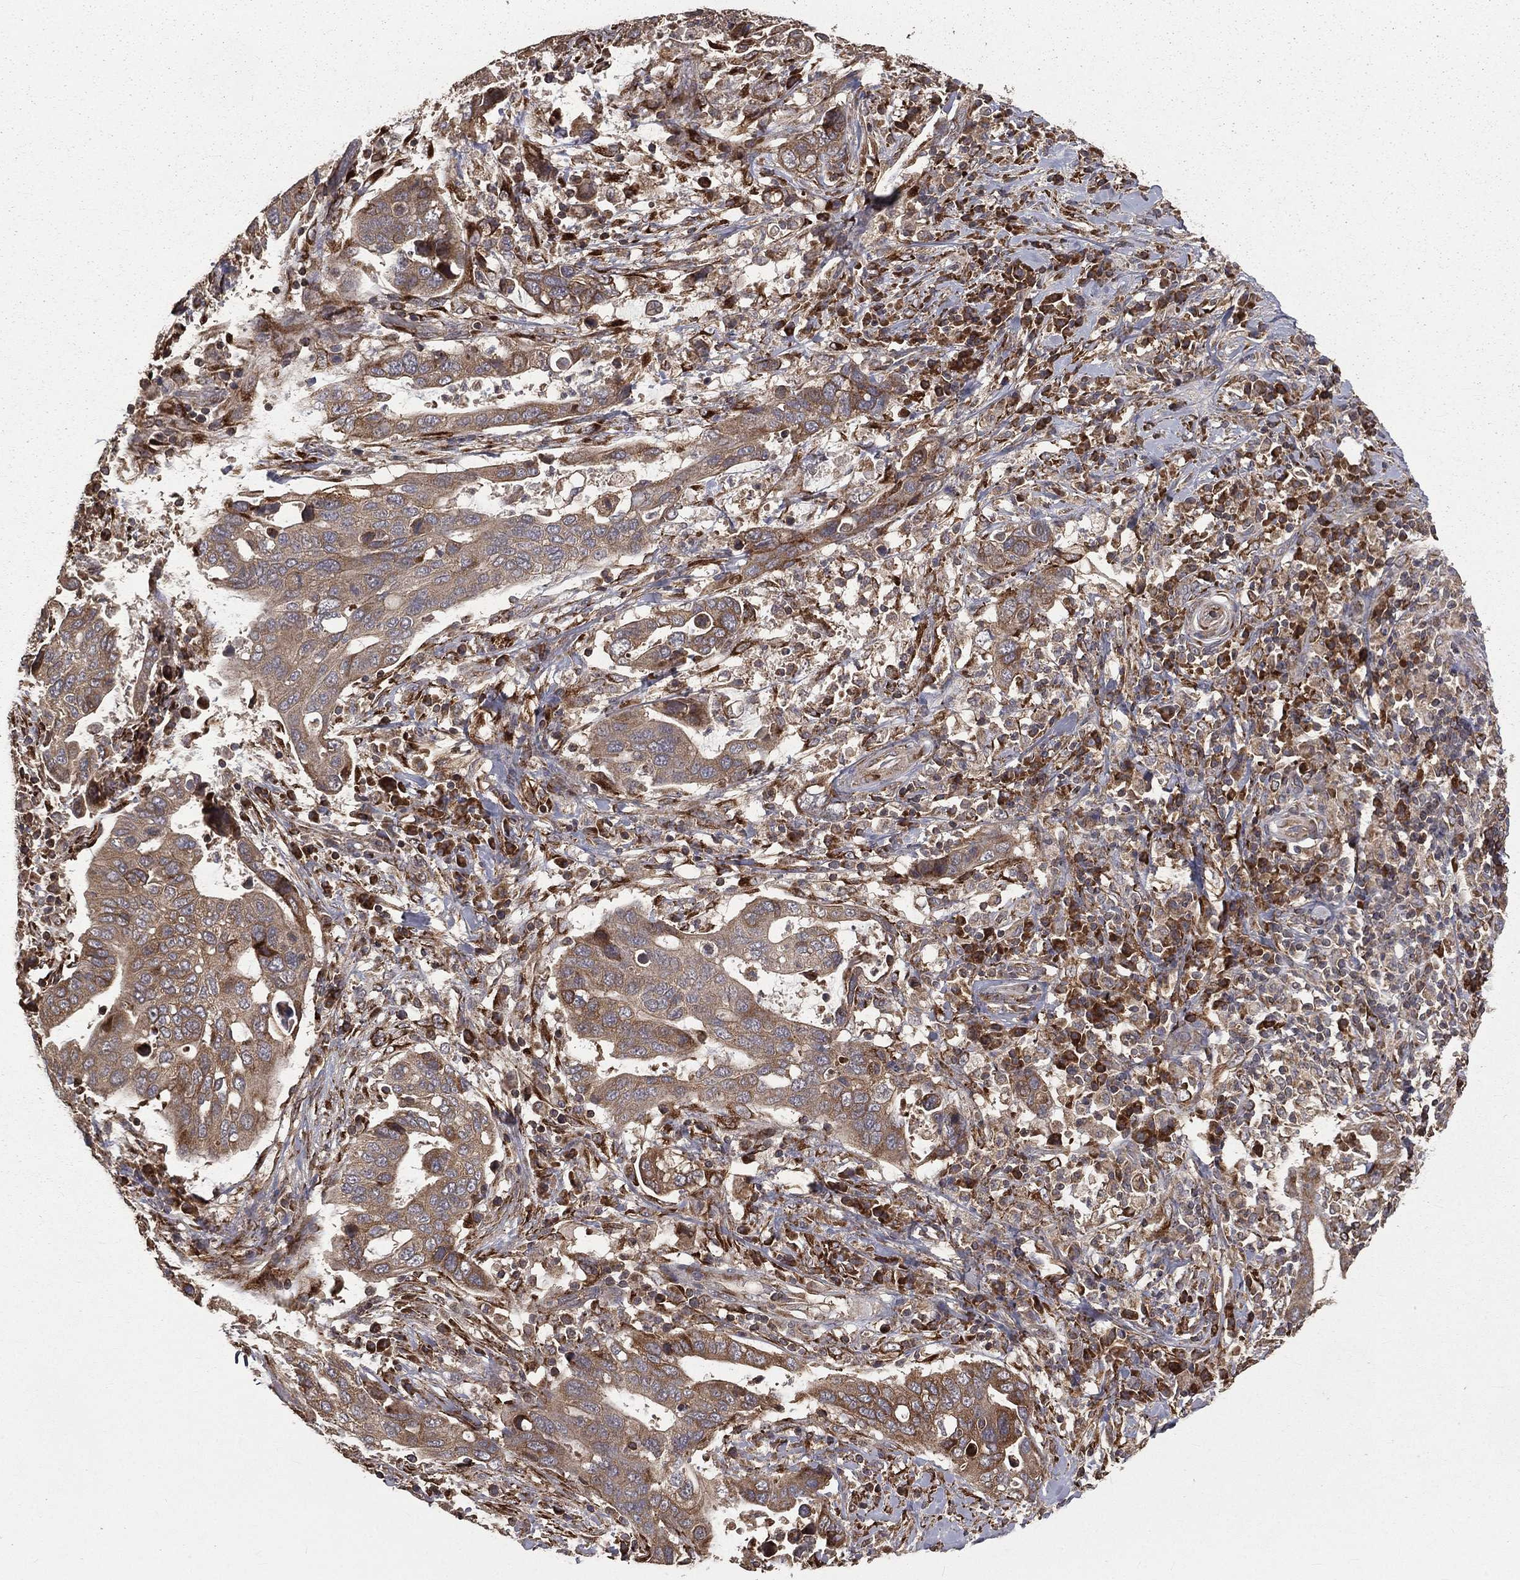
{"staining": {"intensity": "weak", "quantity": ">75%", "location": "cytoplasmic/membranous"}, "tissue": "stomach cancer", "cell_type": "Tumor cells", "image_type": "cancer", "snomed": [{"axis": "morphology", "description": "Adenocarcinoma, NOS"}, {"axis": "topography", "description": "Stomach"}], "caption": "DAB immunohistochemical staining of human adenocarcinoma (stomach) reveals weak cytoplasmic/membranous protein staining in approximately >75% of tumor cells. The staining is performed using DAB (3,3'-diaminobenzidine) brown chromogen to label protein expression. The nuclei are counter-stained blue using hematoxylin.", "gene": "OLFML1", "patient": {"sex": "male", "age": 54}}